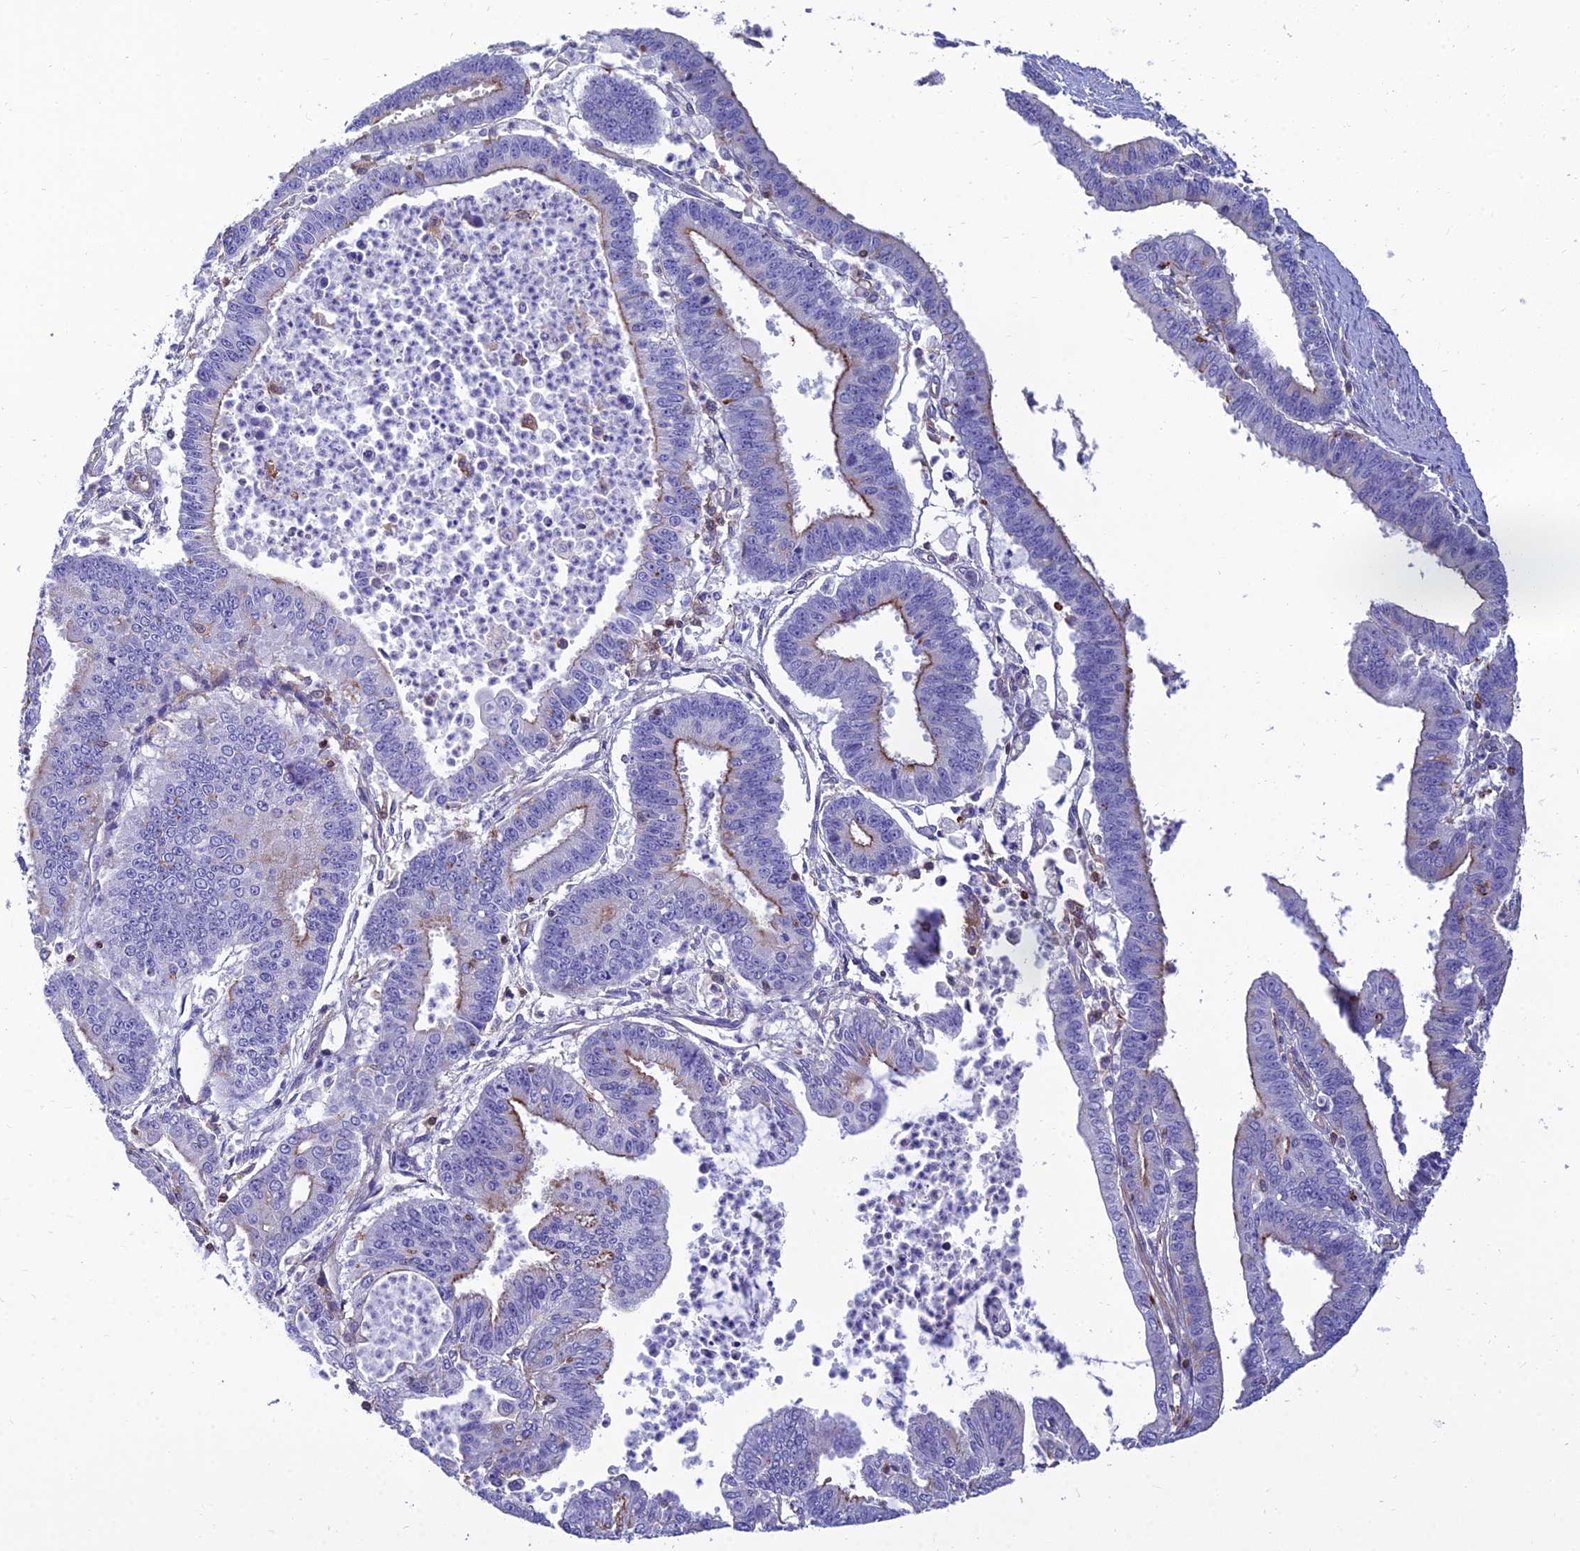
{"staining": {"intensity": "moderate", "quantity": "<25%", "location": "cytoplasmic/membranous"}, "tissue": "endometrial cancer", "cell_type": "Tumor cells", "image_type": "cancer", "snomed": [{"axis": "morphology", "description": "Adenocarcinoma, NOS"}, {"axis": "topography", "description": "Endometrium"}], "caption": "Immunohistochemistry (IHC) staining of endometrial adenocarcinoma, which reveals low levels of moderate cytoplasmic/membranous positivity in approximately <25% of tumor cells indicating moderate cytoplasmic/membranous protein positivity. The staining was performed using DAB (brown) for protein detection and nuclei were counterstained in hematoxylin (blue).", "gene": "PPP1R18", "patient": {"sex": "female", "age": 73}}